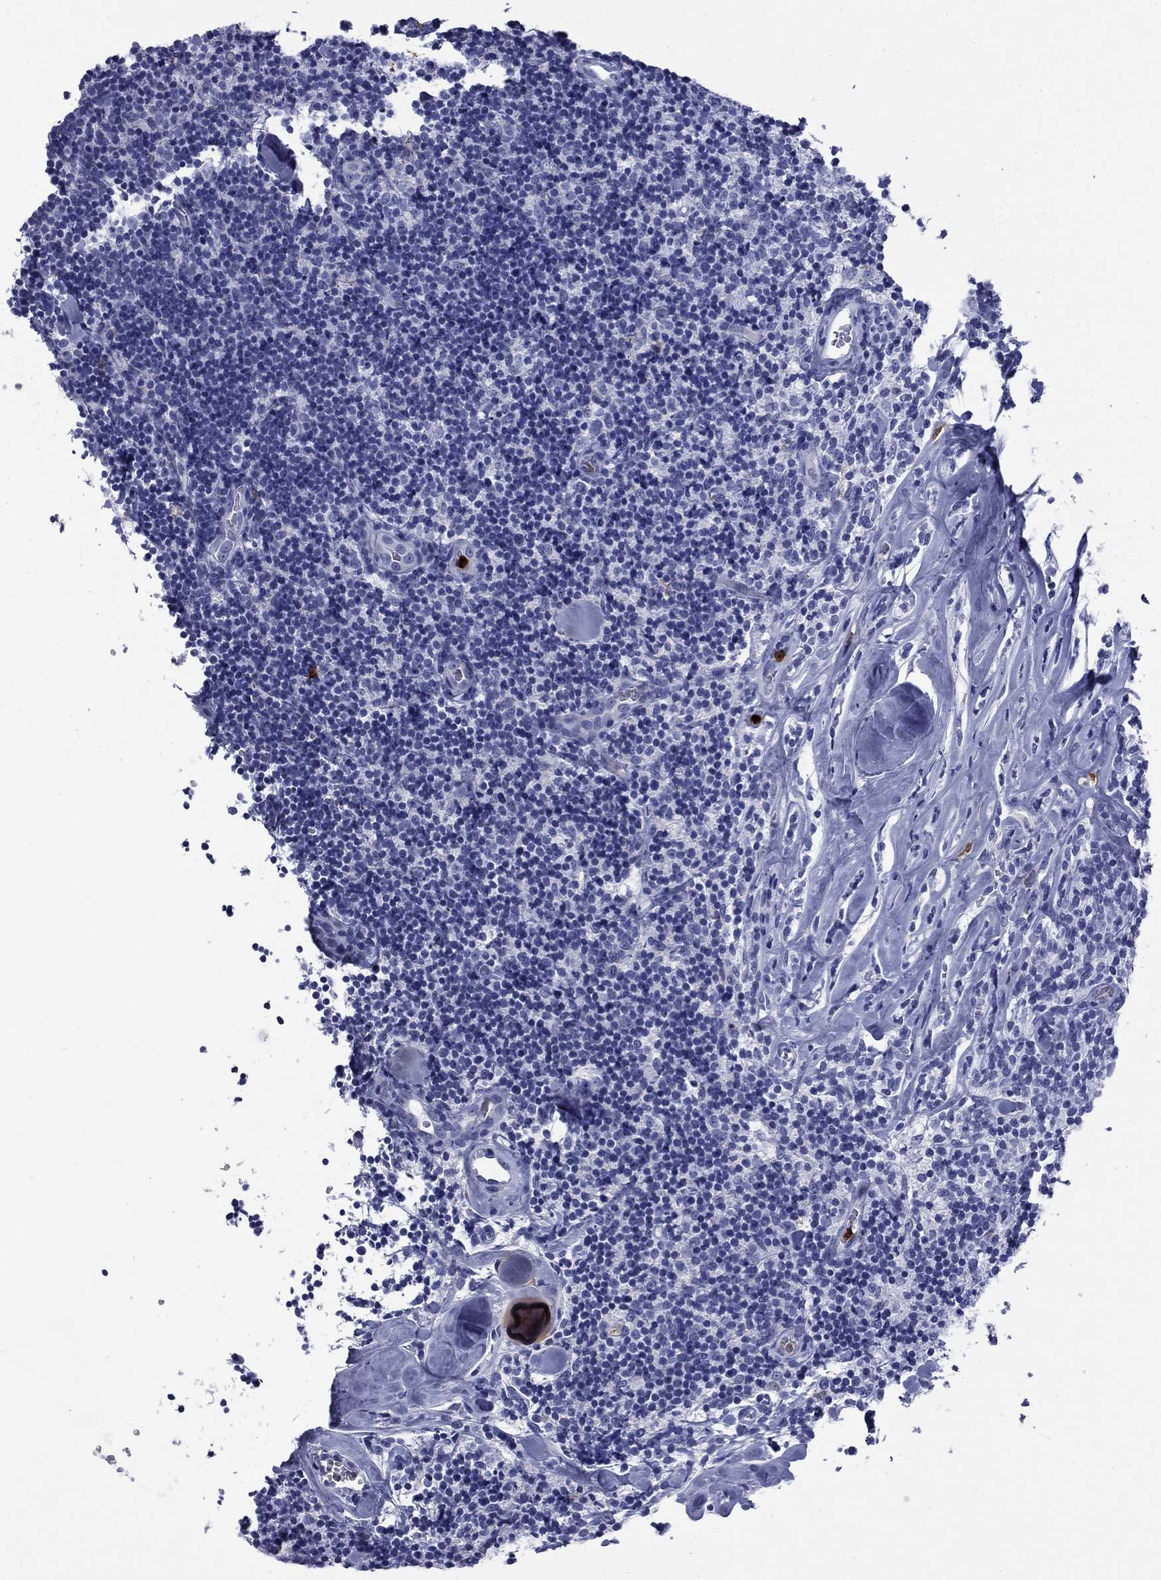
{"staining": {"intensity": "negative", "quantity": "none", "location": "none"}, "tissue": "lymphoma", "cell_type": "Tumor cells", "image_type": "cancer", "snomed": [{"axis": "morphology", "description": "Malignant lymphoma, non-Hodgkin's type, Low grade"}, {"axis": "topography", "description": "Lymph node"}], "caption": "Lymphoma stained for a protein using IHC demonstrates no staining tumor cells.", "gene": "TRIM29", "patient": {"sex": "female", "age": 56}}